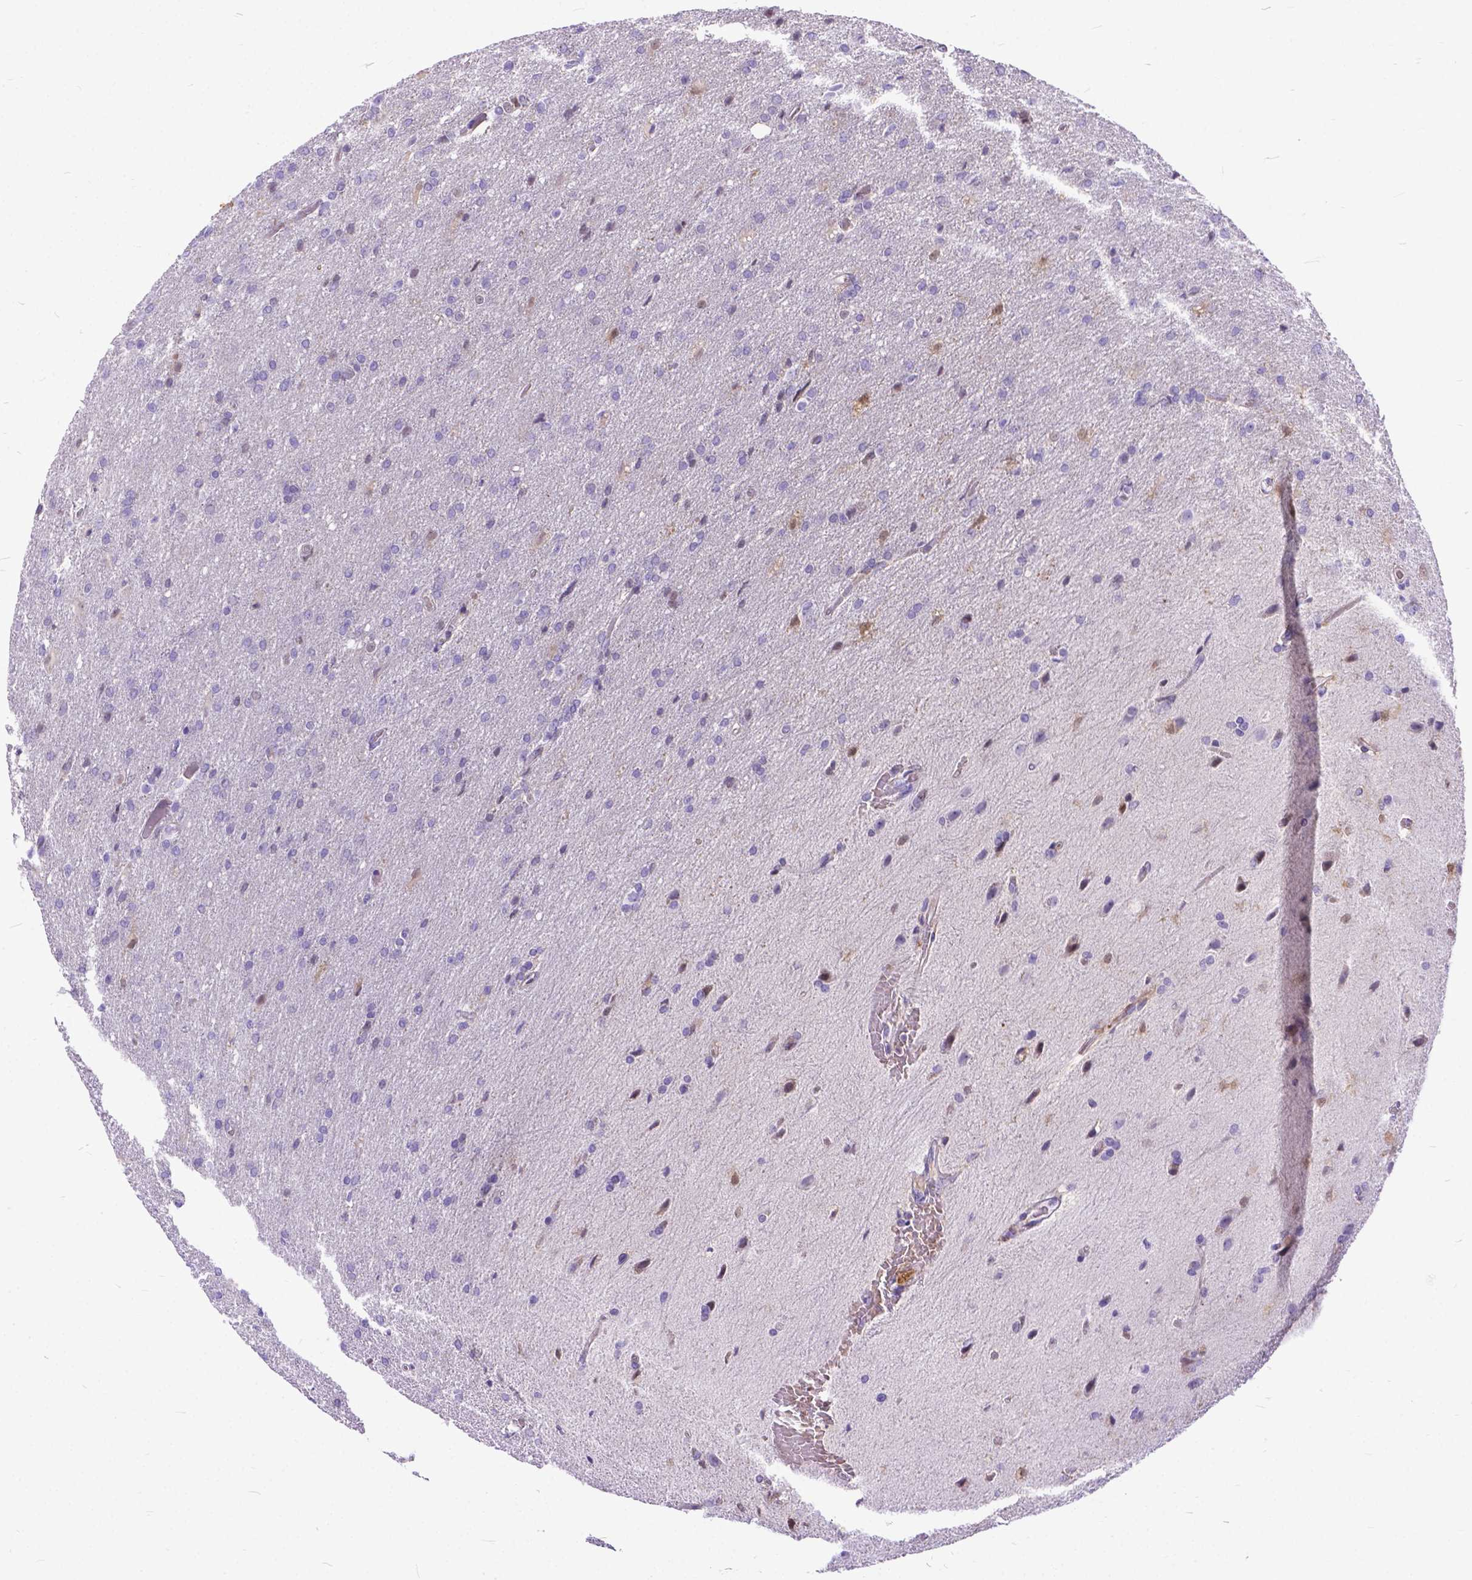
{"staining": {"intensity": "weak", "quantity": "<25%", "location": "cytoplasmic/membranous,nuclear"}, "tissue": "glioma", "cell_type": "Tumor cells", "image_type": "cancer", "snomed": [{"axis": "morphology", "description": "Glioma, malignant, High grade"}, {"axis": "topography", "description": "Brain"}], "caption": "DAB immunohistochemical staining of high-grade glioma (malignant) shows no significant positivity in tumor cells. Brightfield microscopy of IHC stained with DAB (brown) and hematoxylin (blue), captured at high magnification.", "gene": "TMEM169", "patient": {"sex": "male", "age": 68}}